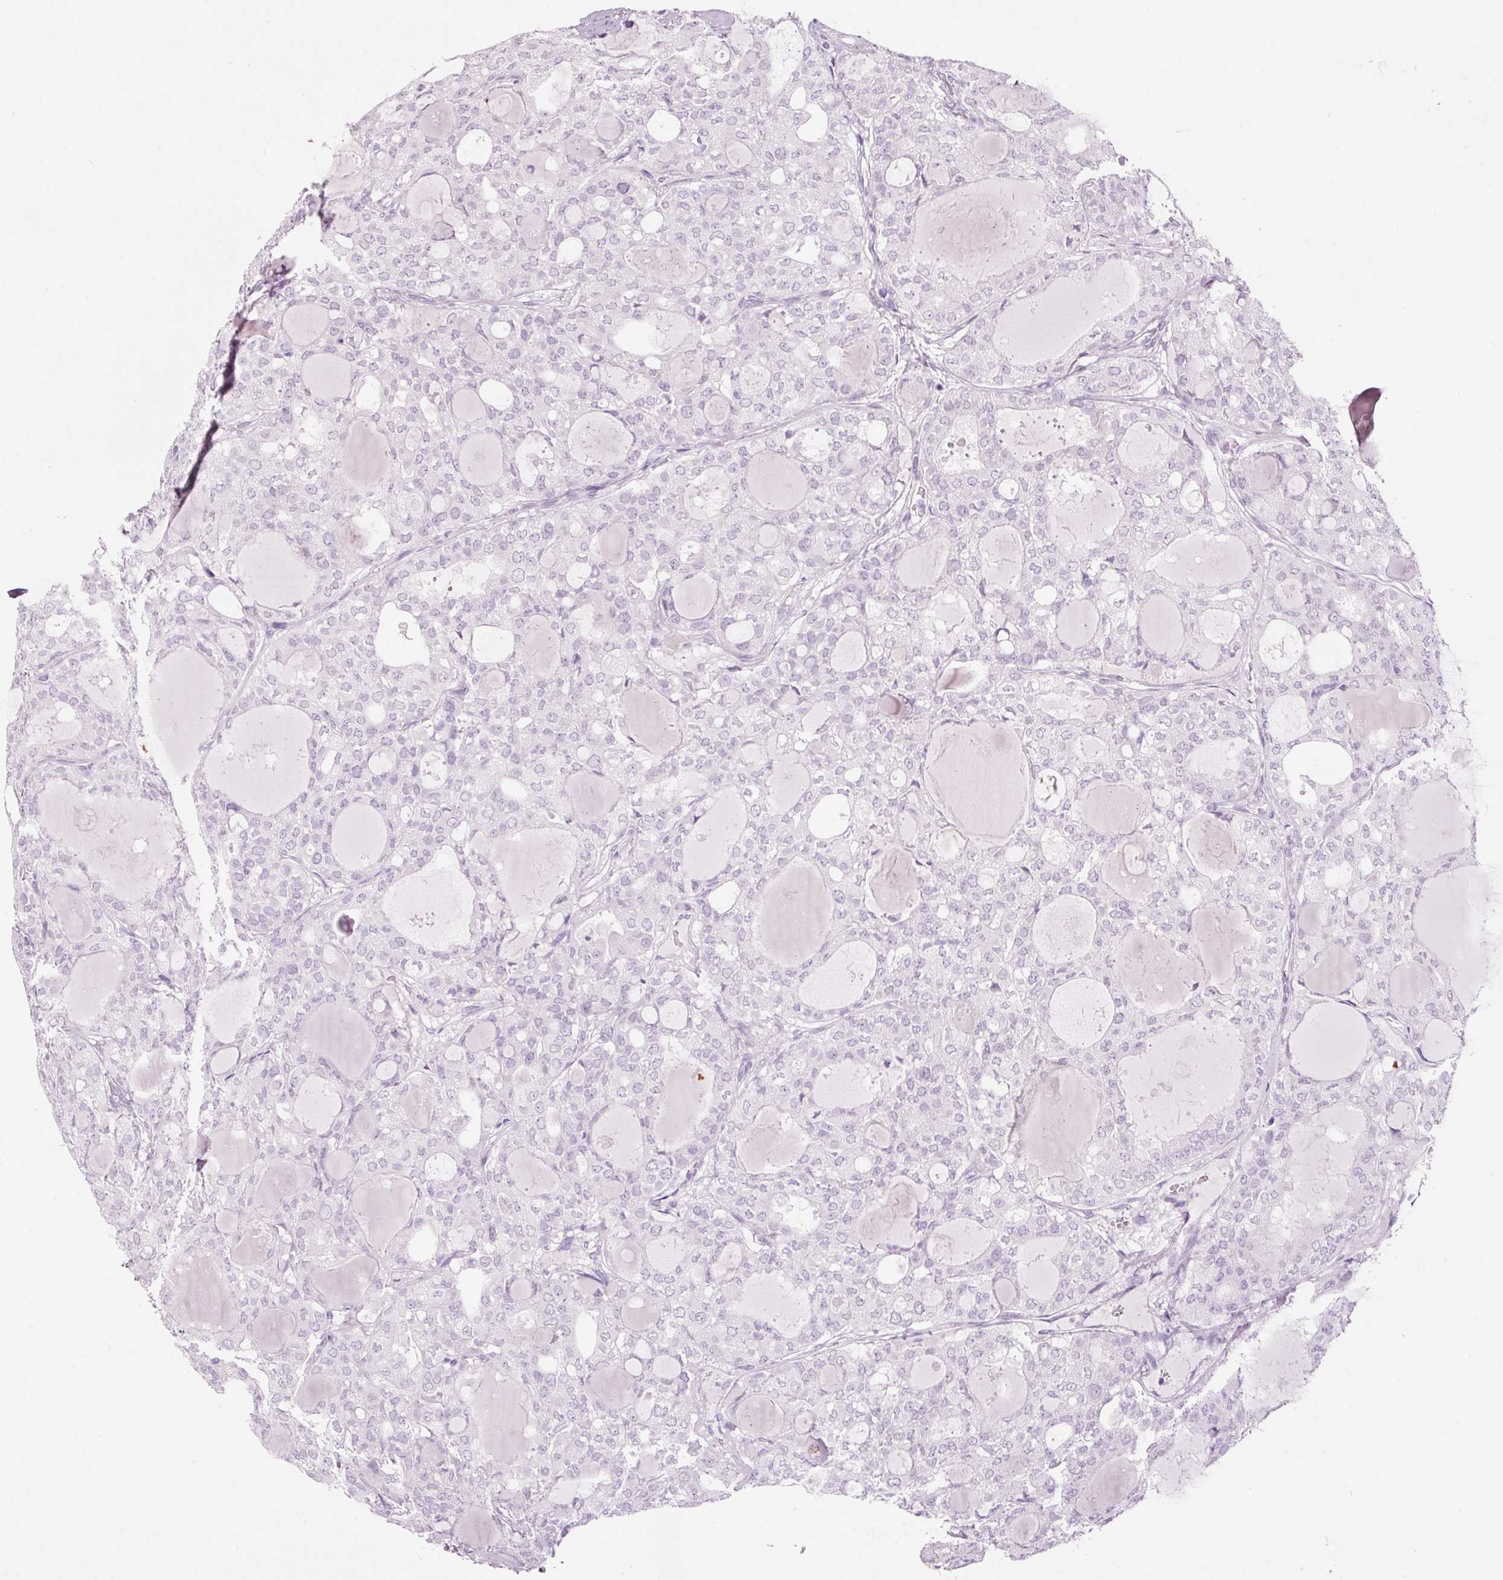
{"staining": {"intensity": "negative", "quantity": "none", "location": "none"}, "tissue": "thyroid cancer", "cell_type": "Tumor cells", "image_type": "cancer", "snomed": [{"axis": "morphology", "description": "Follicular adenoma carcinoma, NOS"}, {"axis": "topography", "description": "Thyroid gland"}], "caption": "DAB (3,3'-diaminobenzidine) immunohistochemical staining of follicular adenoma carcinoma (thyroid) reveals no significant expression in tumor cells.", "gene": "ANKRD20A1", "patient": {"sex": "male", "age": 75}}